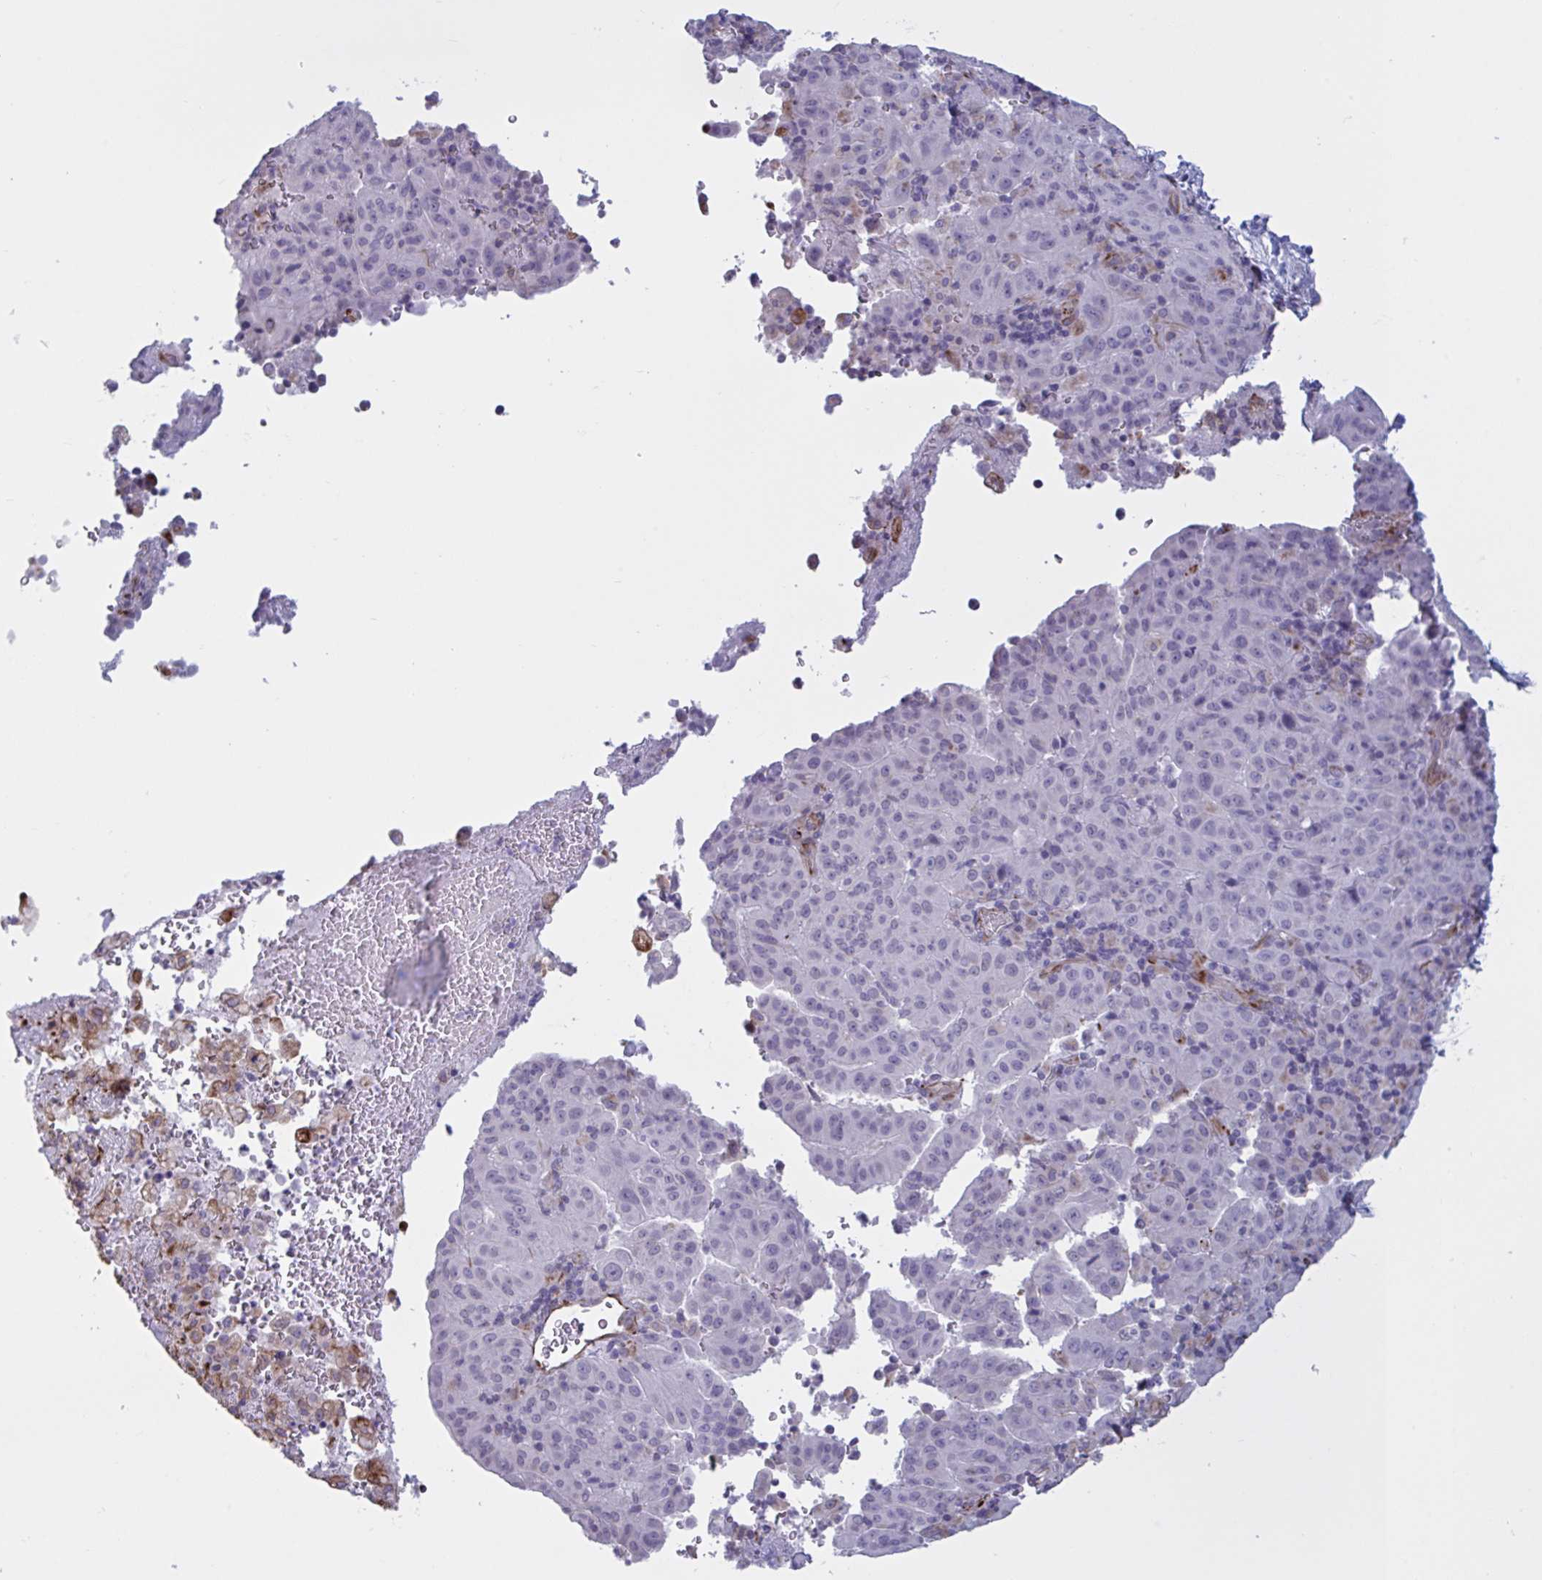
{"staining": {"intensity": "negative", "quantity": "none", "location": "none"}, "tissue": "pancreatic cancer", "cell_type": "Tumor cells", "image_type": "cancer", "snomed": [{"axis": "morphology", "description": "Adenocarcinoma, NOS"}, {"axis": "topography", "description": "Pancreas"}], "caption": "This is an immunohistochemistry (IHC) photomicrograph of human pancreatic adenocarcinoma. There is no expression in tumor cells.", "gene": "OR1L3", "patient": {"sex": "male", "age": 63}}